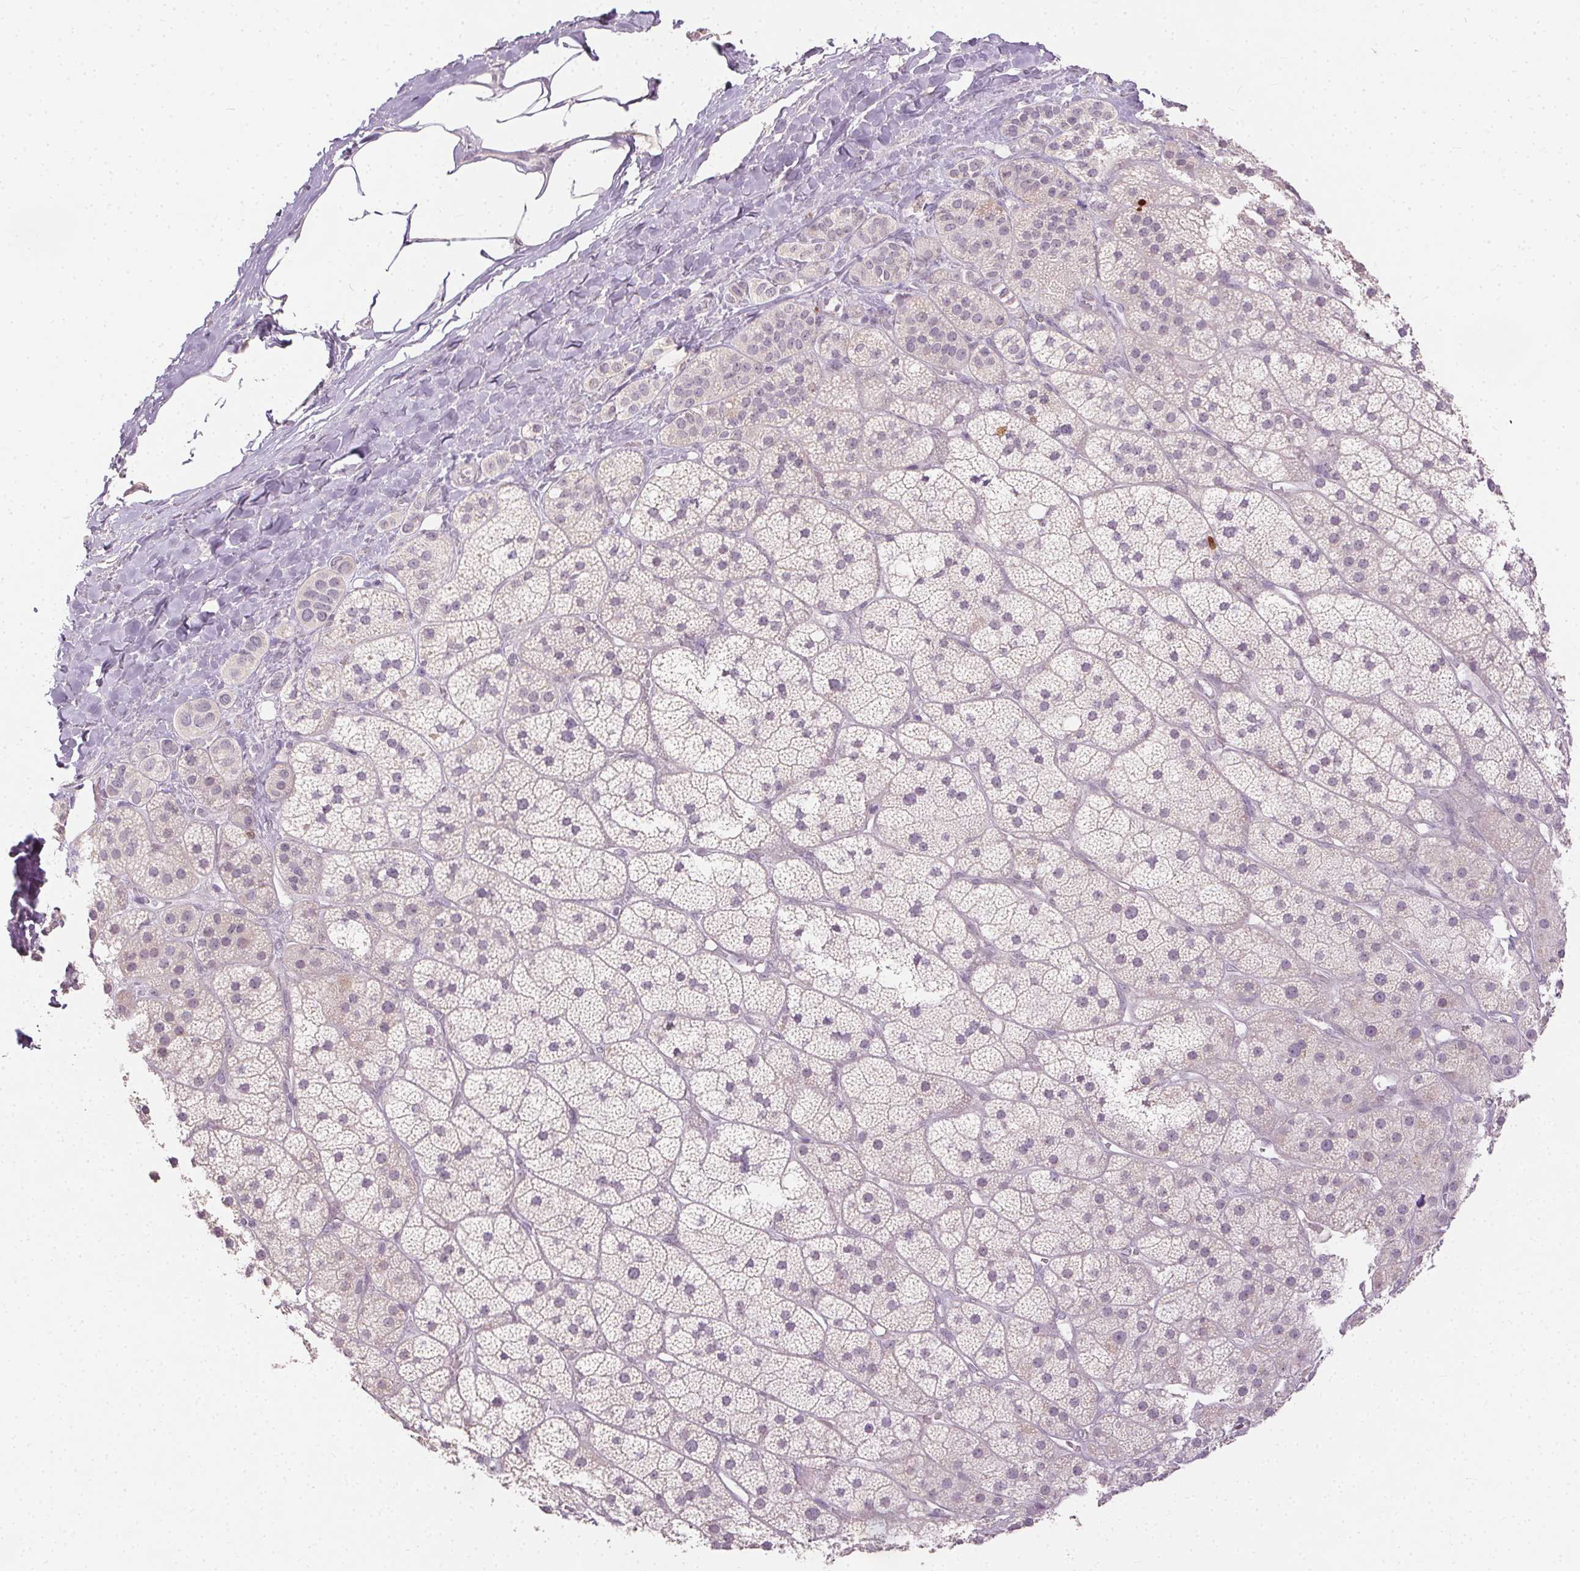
{"staining": {"intensity": "negative", "quantity": "none", "location": "none"}, "tissue": "adrenal gland", "cell_type": "Glandular cells", "image_type": "normal", "snomed": [{"axis": "morphology", "description": "Normal tissue, NOS"}, {"axis": "topography", "description": "Adrenal gland"}], "caption": "Immunohistochemistry (IHC) of normal human adrenal gland displays no expression in glandular cells.", "gene": "ANLN", "patient": {"sex": "male", "age": 57}}